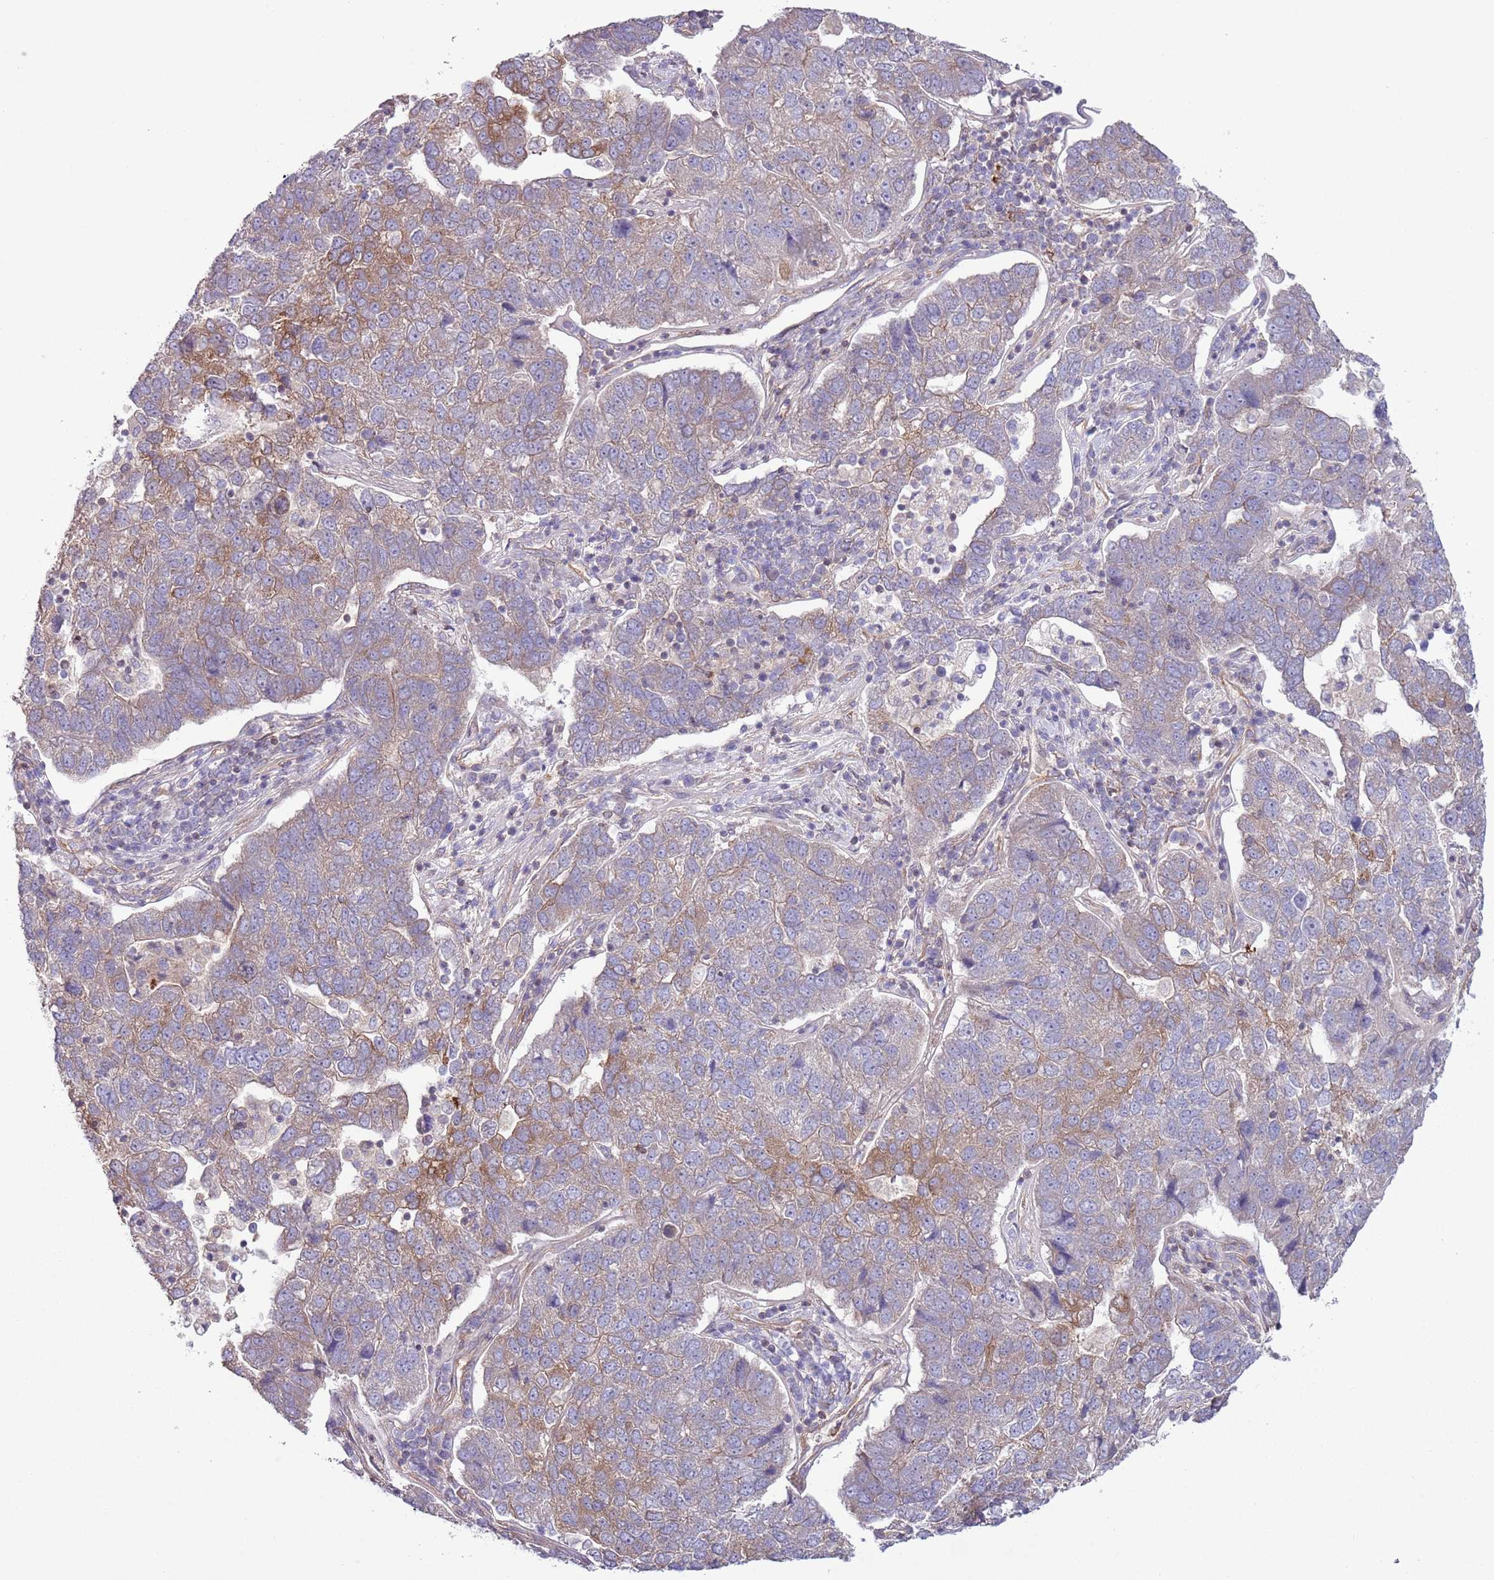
{"staining": {"intensity": "moderate", "quantity": "<25%", "location": "cytoplasmic/membranous"}, "tissue": "pancreatic cancer", "cell_type": "Tumor cells", "image_type": "cancer", "snomed": [{"axis": "morphology", "description": "Adenocarcinoma, NOS"}, {"axis": "topography", "description": "Pancreas"}], "caption": "Pancreatic cancer (adenocarcinoma) stained for a protein displays moderate cytoplasmic/membranous positivity in tumor cells.", "gene": "LPIN2", "patient": {"sex": "female", "age": 61}}